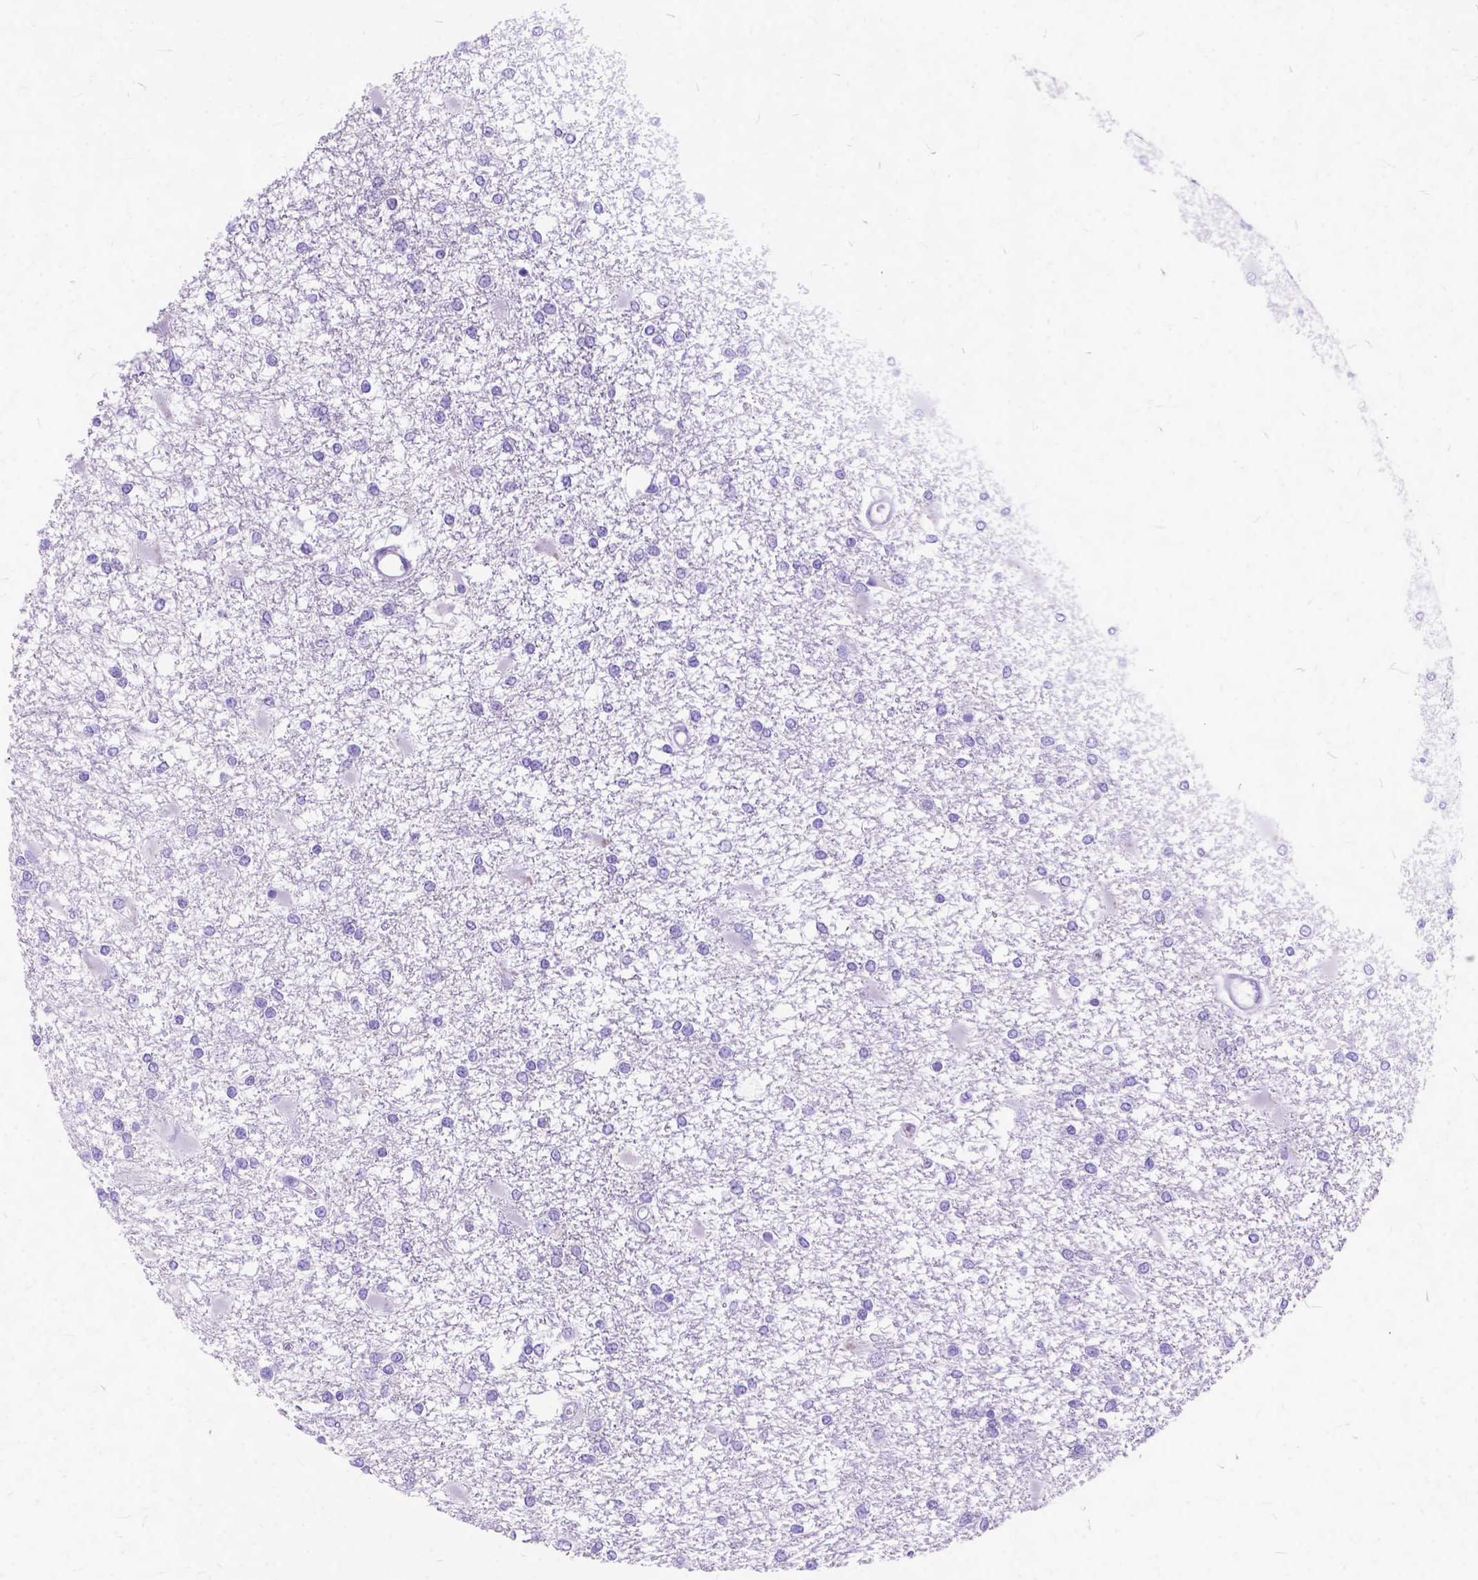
{"staining": {"intensity": "negative", "quantity": "none", "location": "none"}, "tissue": "glioma", "cell_type": "Tumor cells", "image_type": "cancer", "snomed": [{"axis": "morphology", "description": "Glioma, malignant, High grade"}, {"axis": "topography", "description": "Cerebral cortex"}], "caption": "A micrograph of glioma stained for a protein reveals no brown staining in tumor cells.", "gene": "C1QTNF3", "patient": {"sex": "male", "age": 79}}